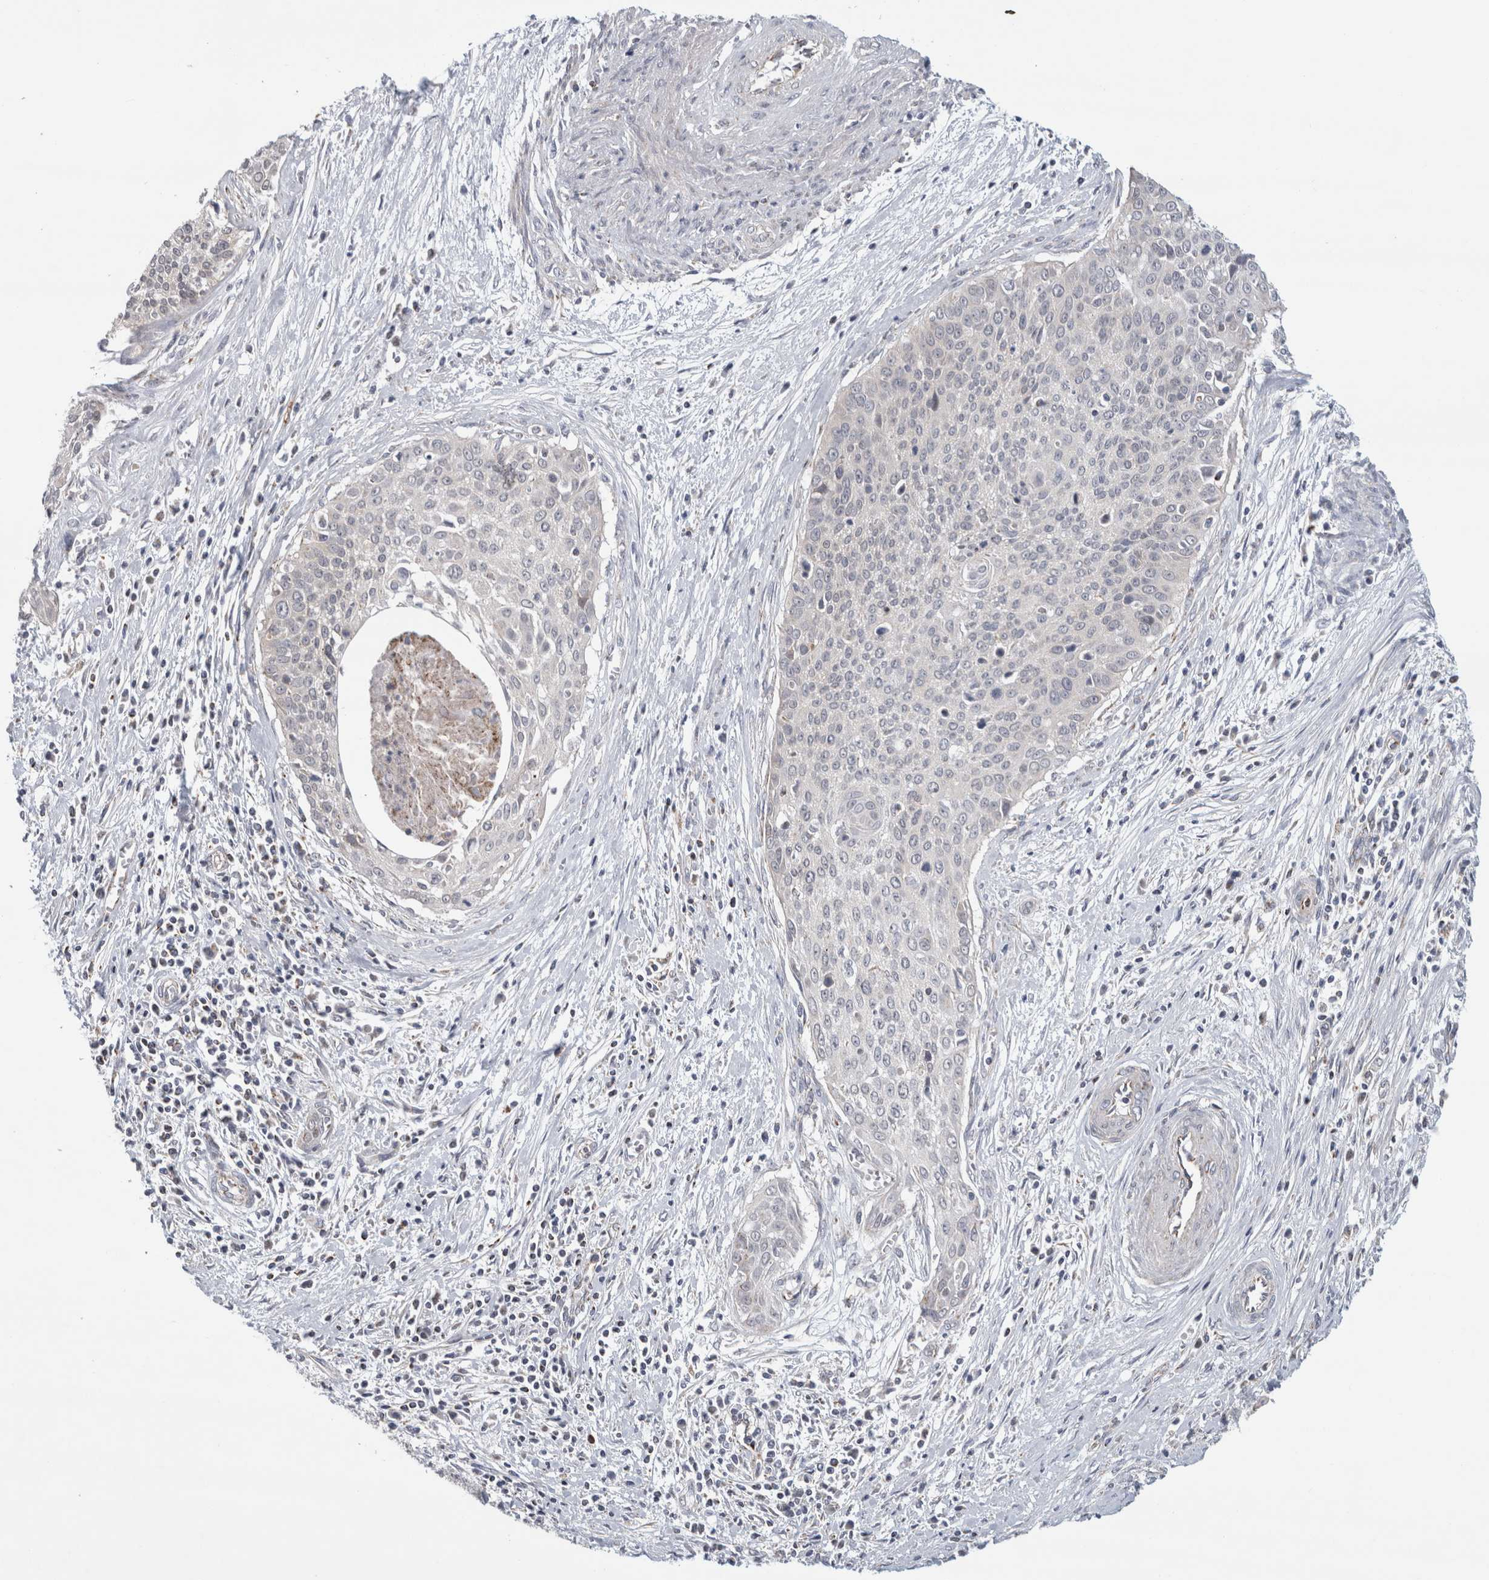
{"staining": {"intensity": "negative", "quantity": "none", "location": "none"}, "tissue": "cervical cancer", "cell_type": "Tumor cells", "image_type": "cancer", "snomed": [{"axis": "morphology", "description": "Squamous cell carcinoma, NOS"}, {"axis": "topography", "description": "Cervix"}], "caption": "Immunohistochemical staining of human cervical squamous cell carcinoma demonstrates no significant expression in tumor cells.", "gene": "RAB18", "patient": {"sex": "female", "age": 55}}